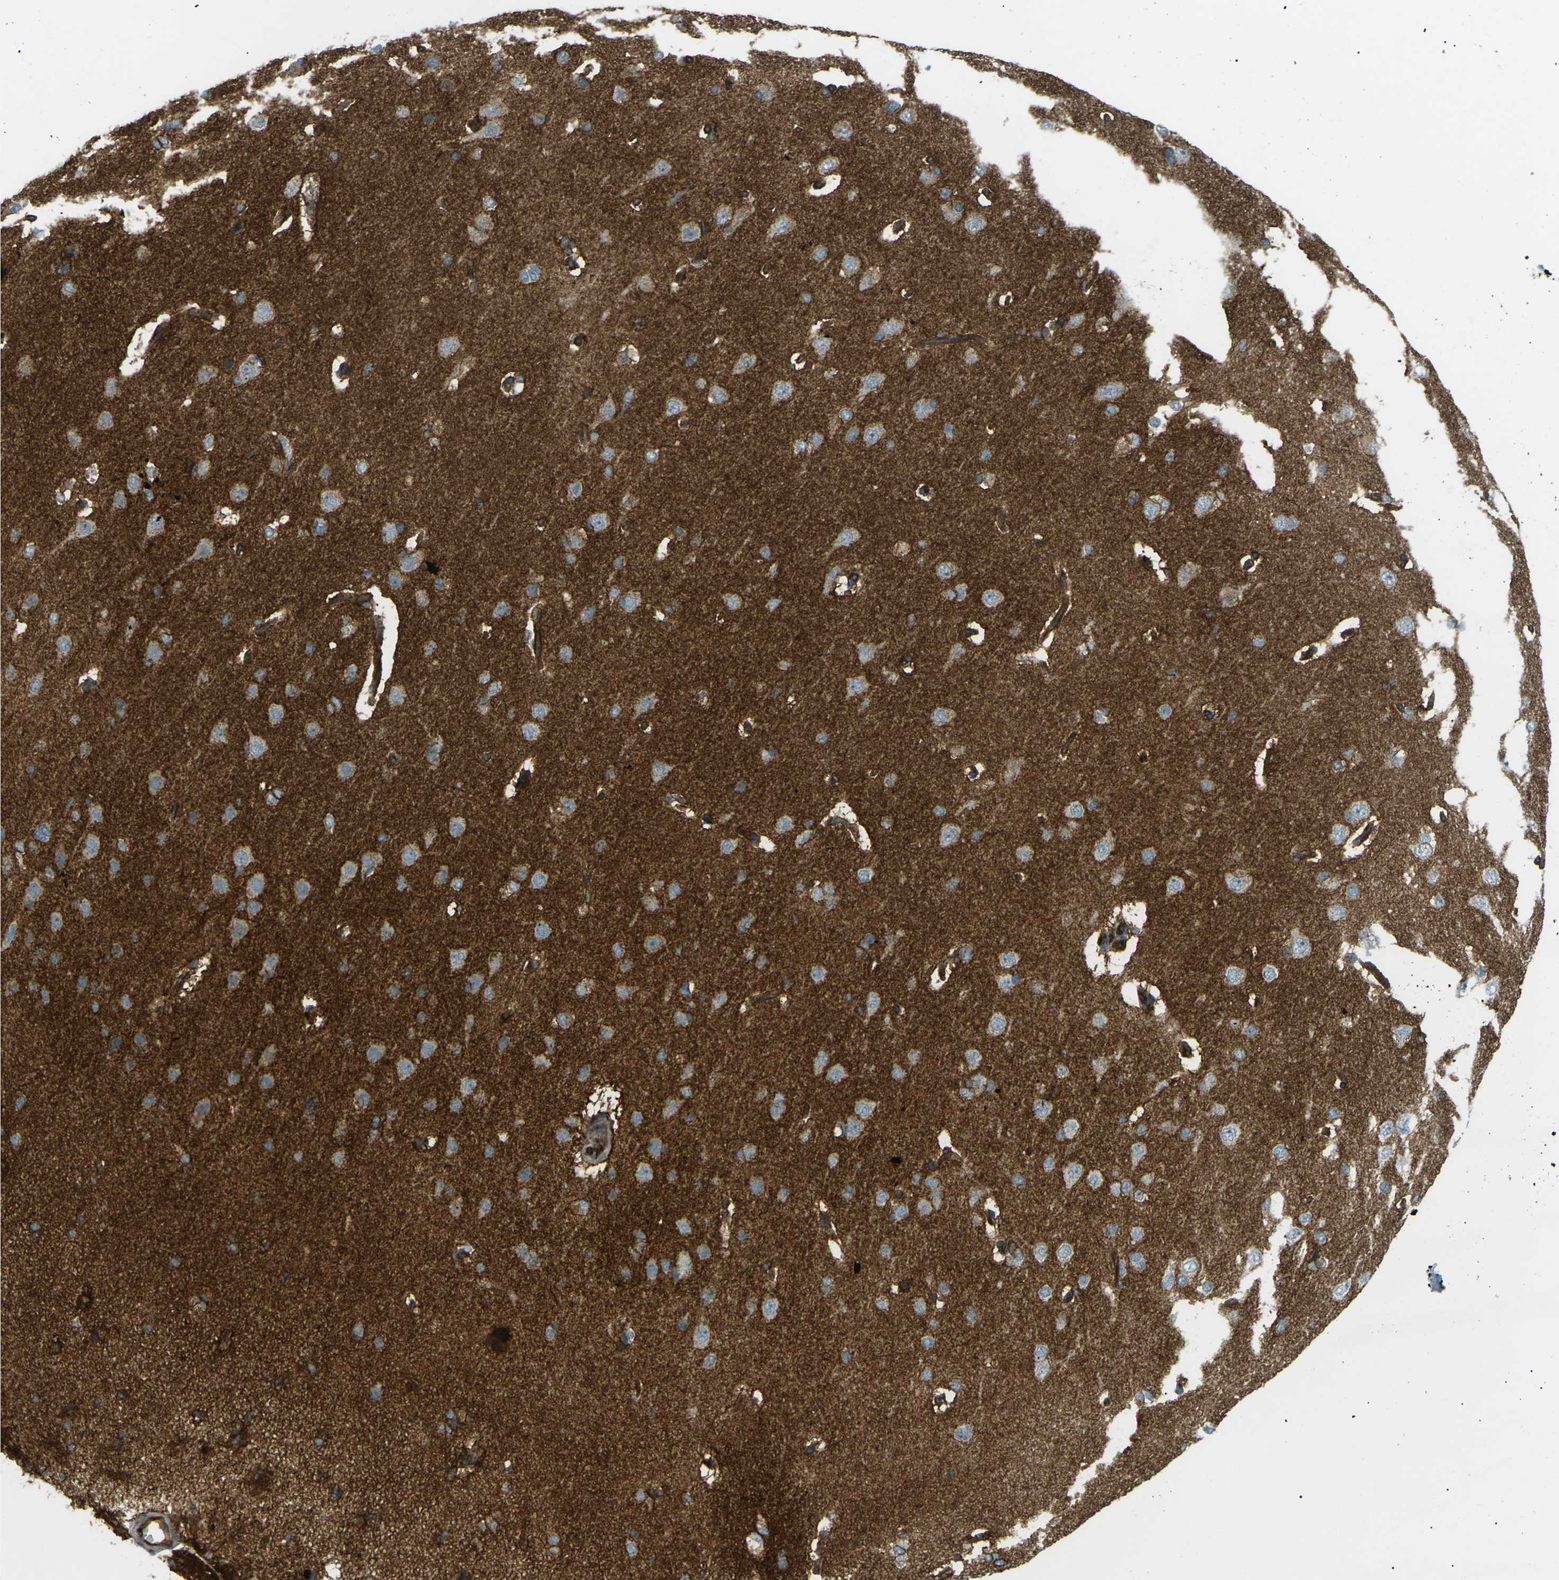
{"staining": {"intensity": "strong", "quantity": ">75%", "location": "cytoplasmic/membranous"}, "tissue": "cerebral cortex", "cell_type": "Endothelial cells", "image_type": "normal", "snomed": [{"axis": "morphology", "description": "Normal tissue, NOS"}, {"axis": "topography", "description": "Cerebral cortex"}], "caption": "Immunohistochemistry histopathology image of unremarkable human cerebral cortex stained for a protein (brown), which exhibits high levels of strong cytoplasmic/membranous positivity in approximately >75% of endothelial cells.", "gene": "S1PR1", "patient": {"sex": "male", "age": 62}}